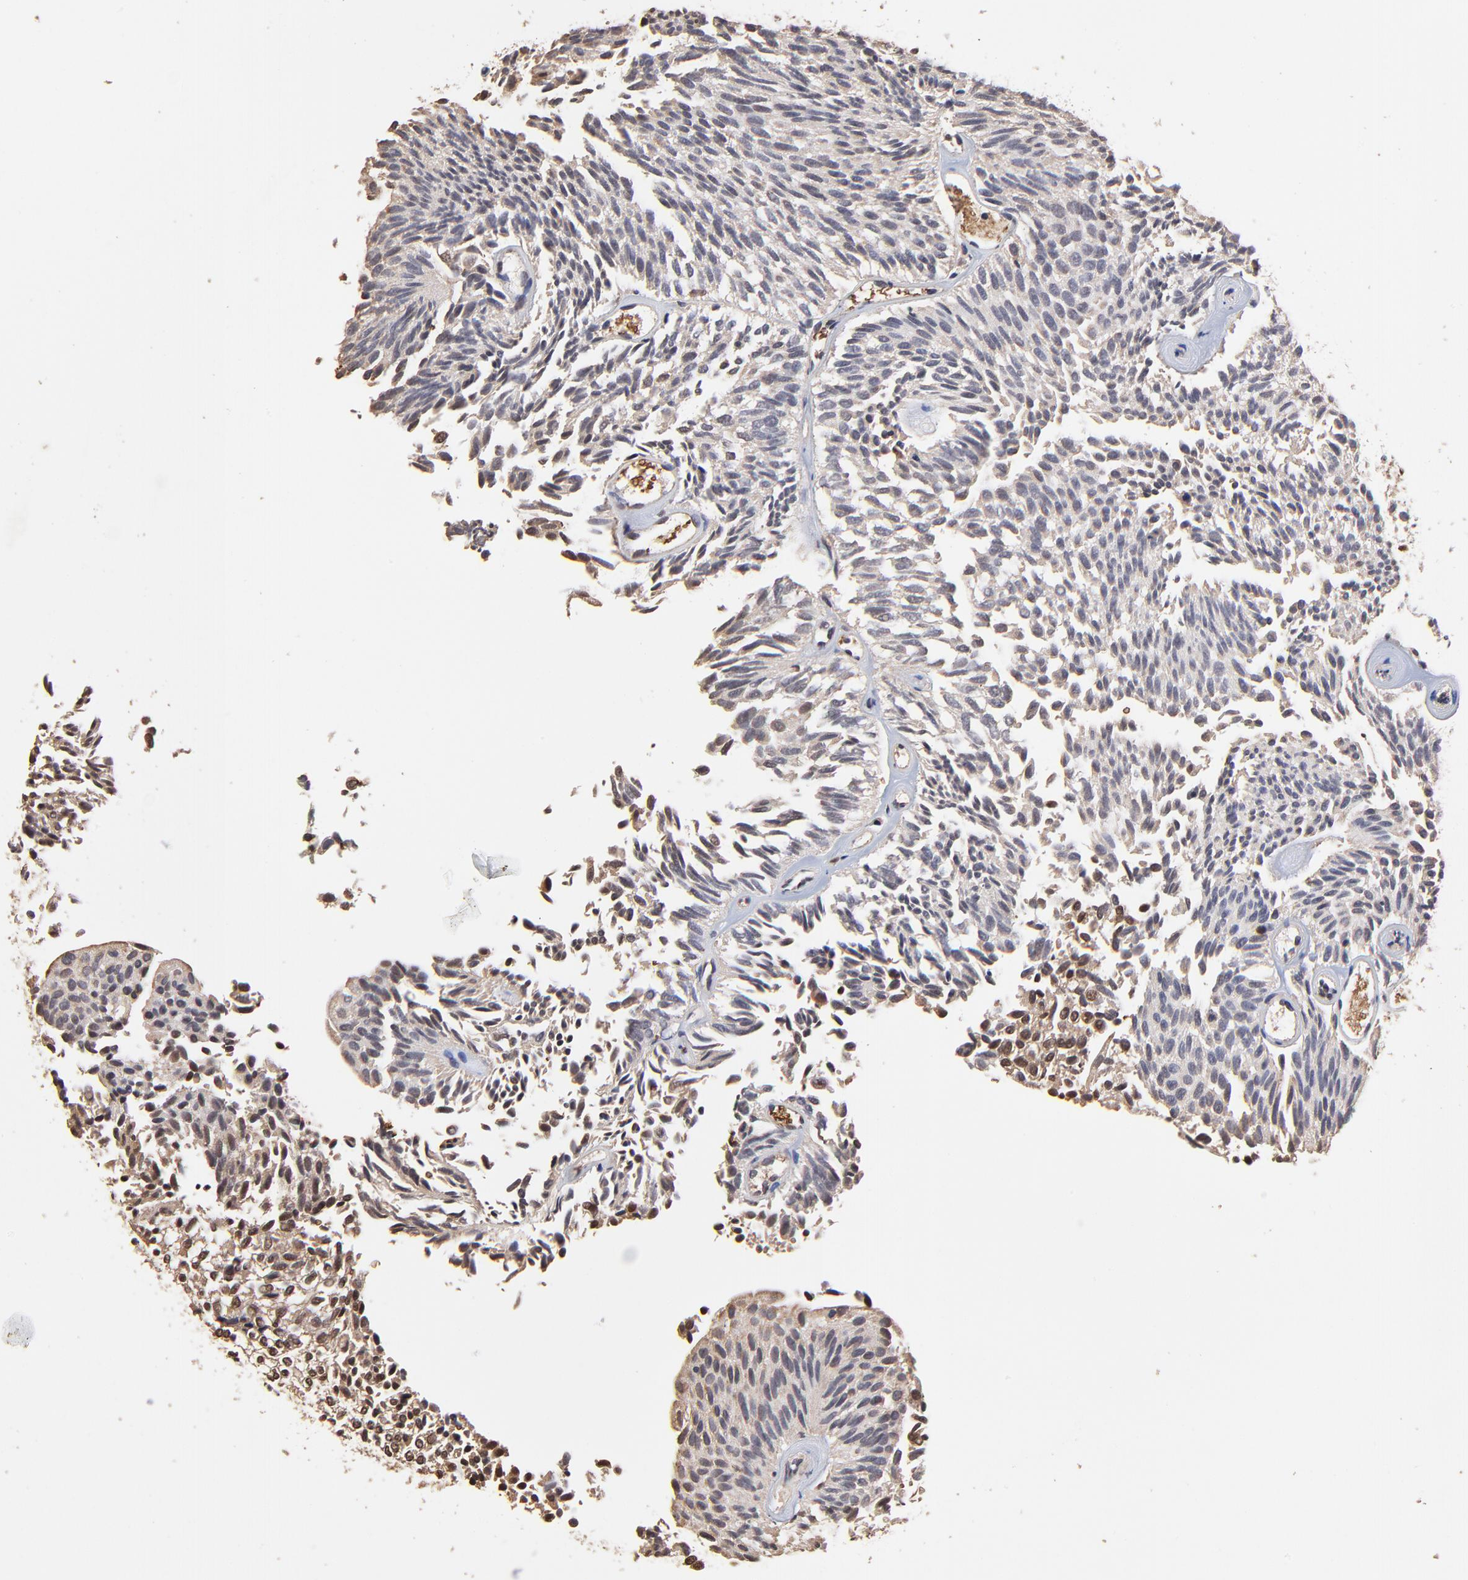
{"staining": {"intensity": "weak", "quantity": ">75%", "location": "cytoplasmic/membranous,nuclear"}, "tissue": "urothelial cancer", "cell_type": "Tumor cells", "image_type": "cancer", "snomed": [{"axis": "morphology", "description": "Urothelial carcinoma, Low grade"}, {"axis": "topography", "description": "Urinary bladder"}], "caption": "A high-resolution image shows immunohistochemistry (IHC) staining of low-grade urothelial carcinoma, which demonstrates weak cytoplasmic/membranous and nuclear expression in approximately >75% of tumor cells.", "gene": "CASP1", "patient": {"sex": "male", "age": 76}}